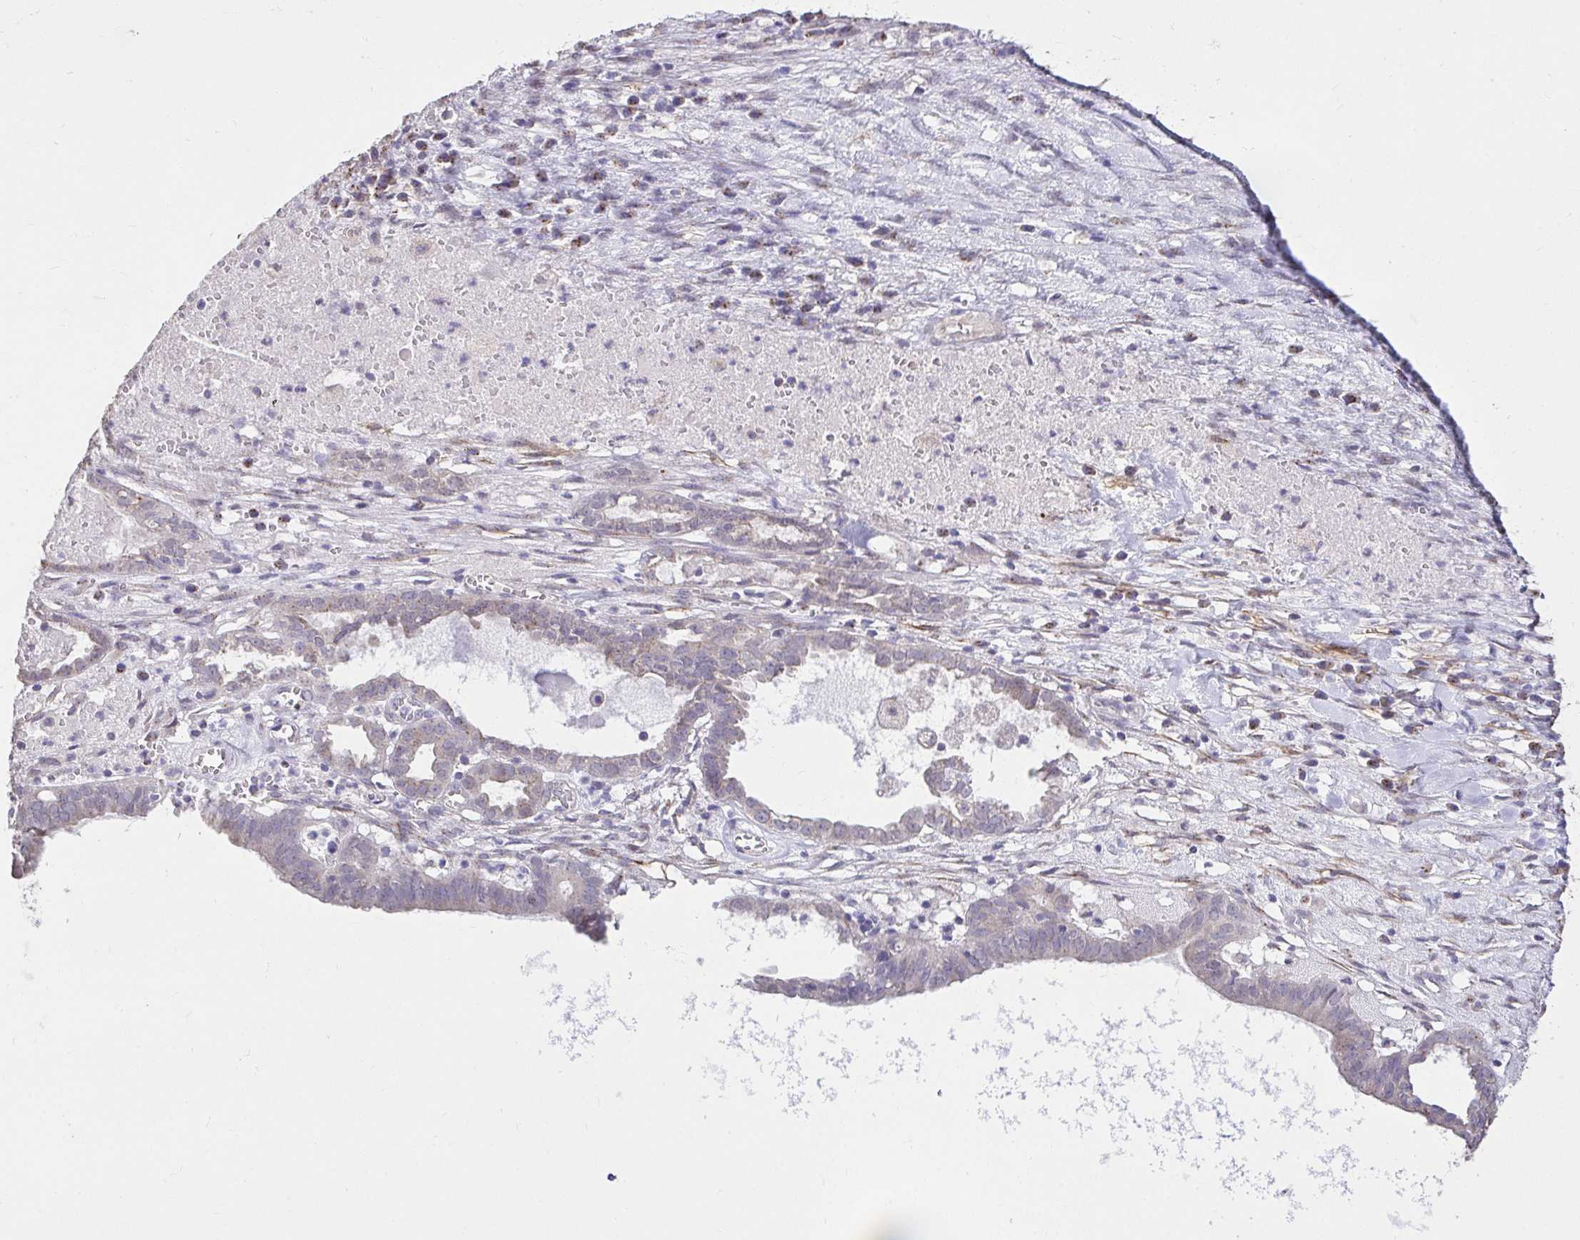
{"staining": {"intensity": "weak", "quantity": "25%-75%", "location": "cytoplasmic/membranous"}, "tissue": "ovarian cancer", "cell_type": "Tumor cells", "image_type": "cancer", "snomed": [{"axis": "morphology", "description": "Carcinoma, endometroid"}, {"axis": "topography", "description": "Ovary"}], "caption": "The histopathology image demonstrates staining of endometroid carcinoma (ovarian), revealing weak cytoplasmic/membranous protein expression (brown color) within tumor cells.", "gene": "KIAA1210", "patient": {"sex": "female", "age": 64}}